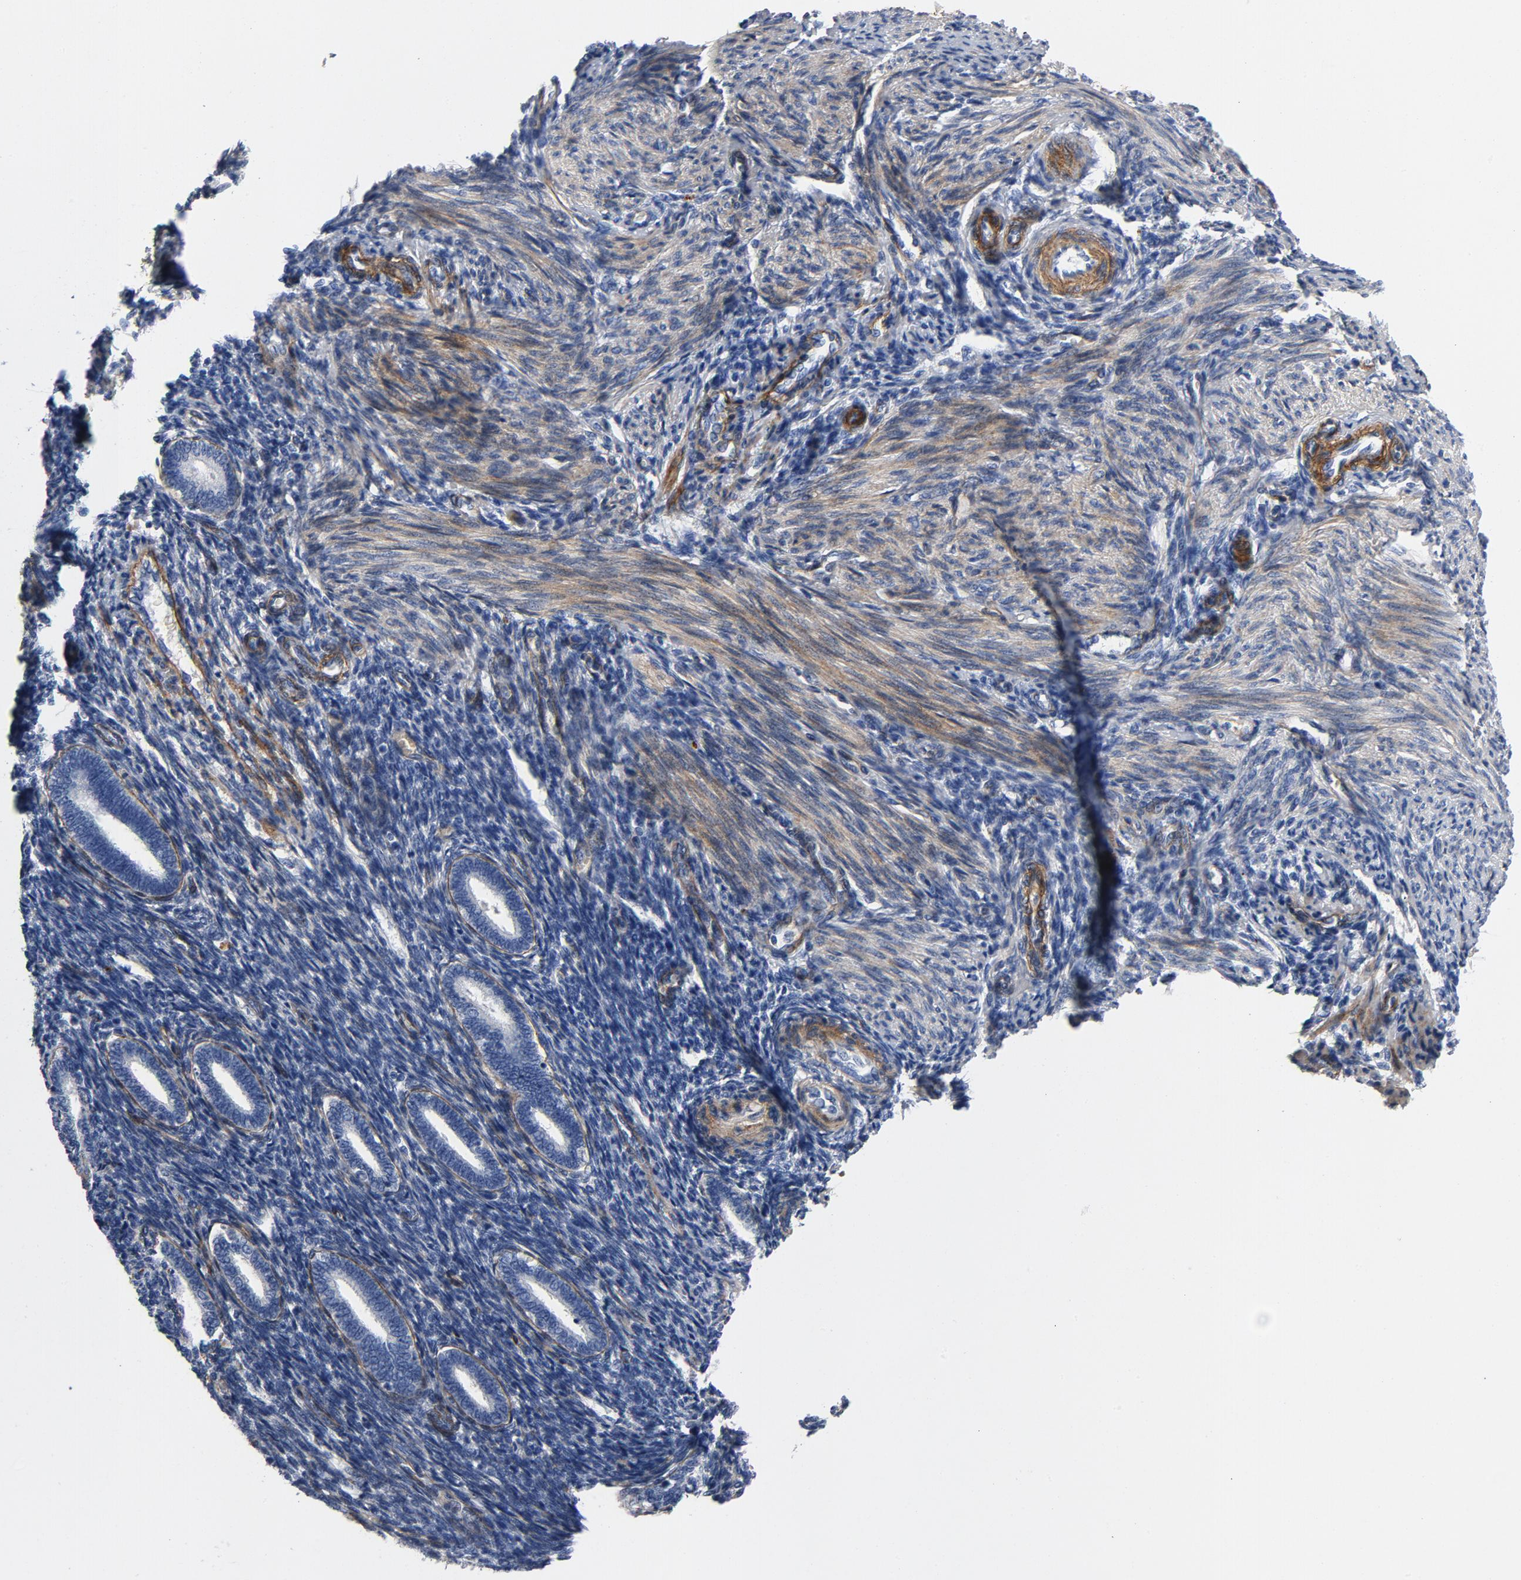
{"staining": {"intensity": "negative", "quantity": "none", "location": "none"}, "tissue": "endometrium", "cell_type": "Cells in endometrial stroma", "image_type": "normal", "snomed": [{"axis": "morphology", "description": "Normal tissue, NOS"}, {"axis": "topography", "description": "Endometrium"}], "caption": "Immunohistochemistry (IHC) micrograph of unremarkable endometrium: endometrium stained with DAB (3,3'-diaminobenzidine) demonstrates no significant protein staining in cells in endometrial stroma.", "gene": "LAMC1", "patient": {"sex": "female", "age": 27}}